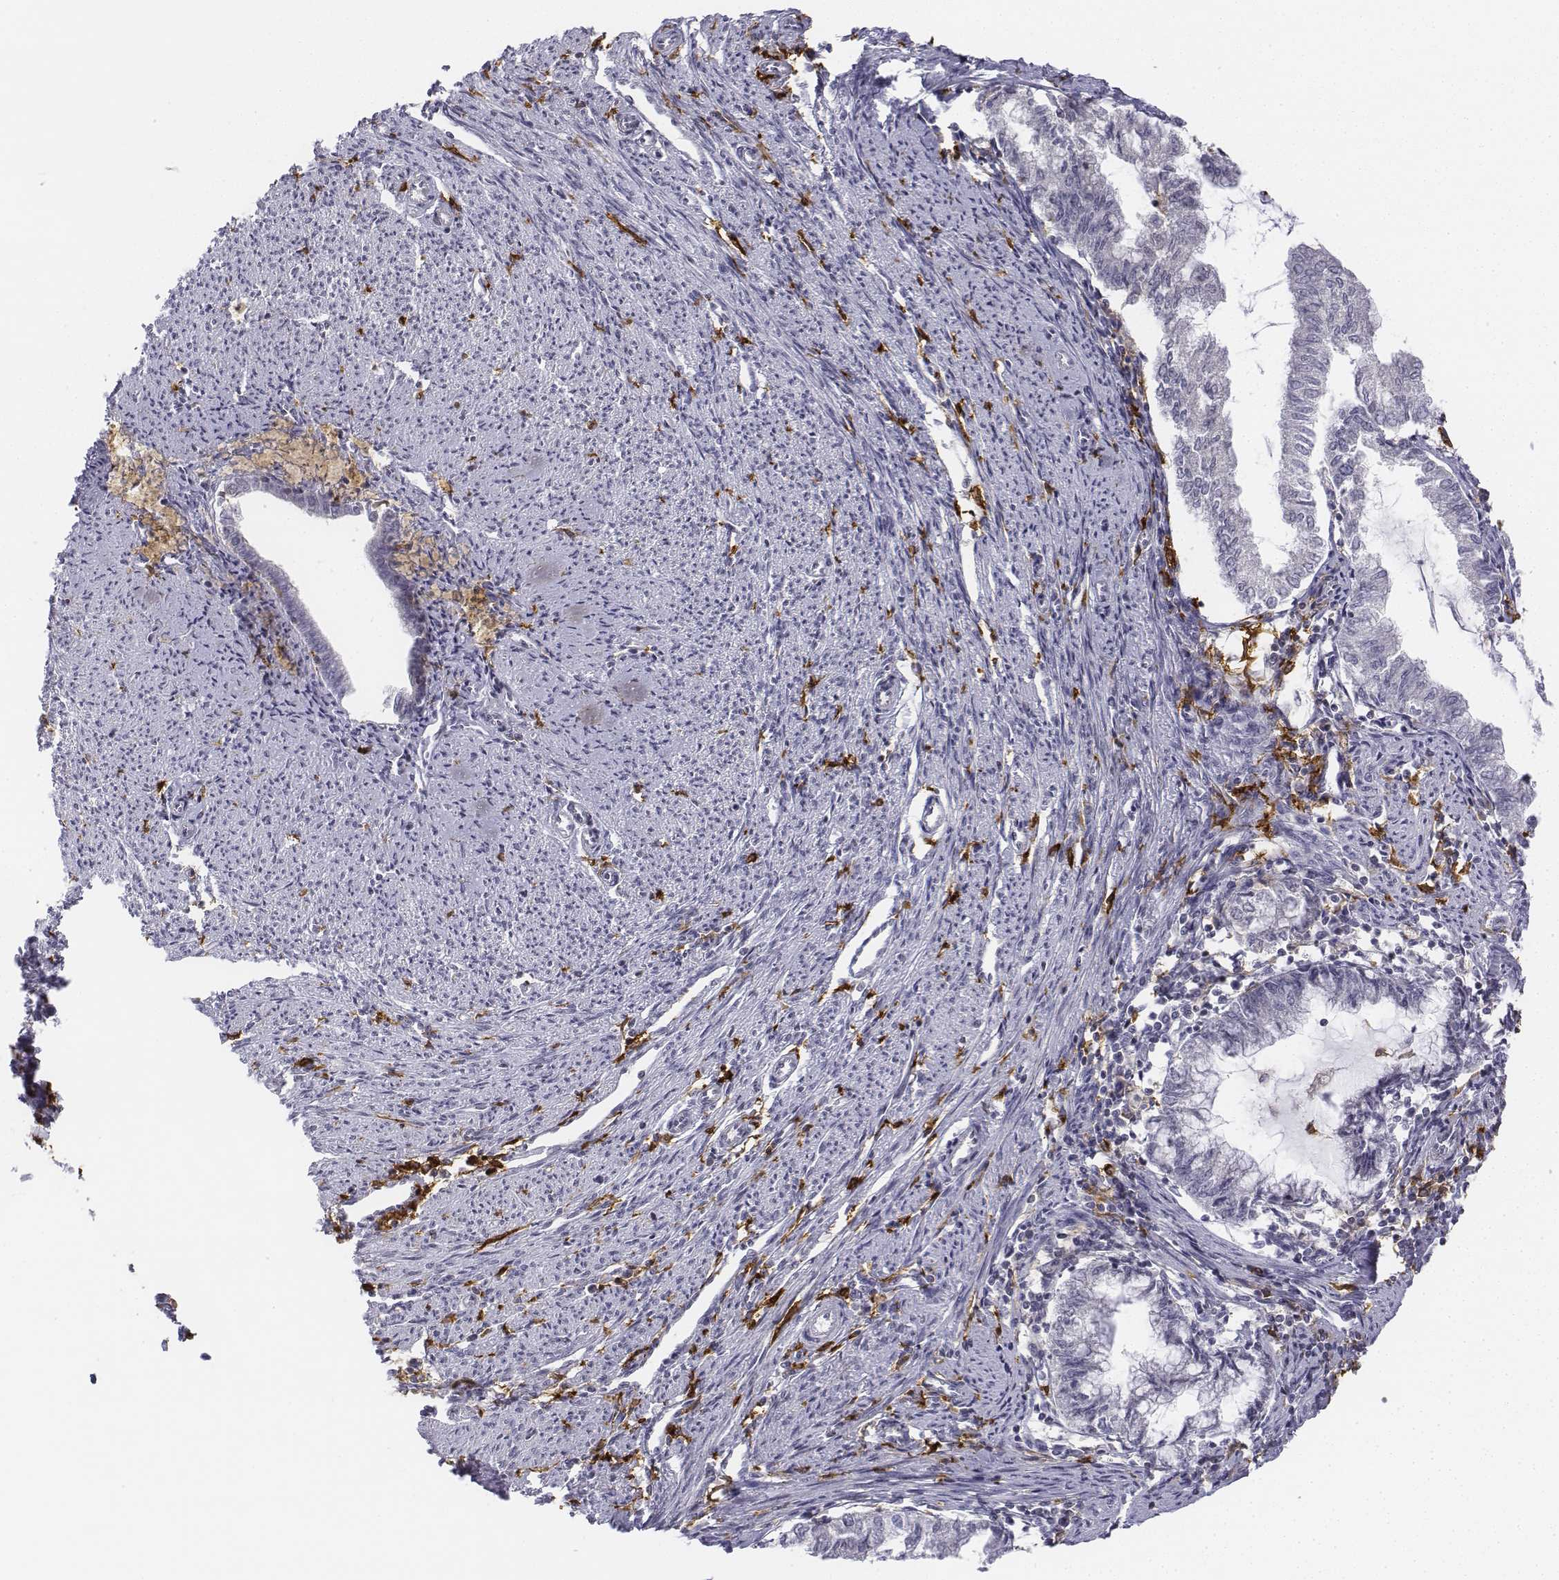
{"staining": {"intensity": "negative", "quantity": "none", "location": "none"}, "tissue": "endometrial cancer", "cell_type": "Tumor cells", "image_type": "cancer", "snomed": [{"axis": "morphology", "description": "Adenocarcinoma, NOS"}, {"axis": "topography", "description": "Endometrium"}], "caption": "Immunohistochemistry image of adenocarcinoma (endometrial) stained for a protein (brown), which exhibits no expression in tumor cells.", "gene": "CD14", "patient": {"sex": "female", "age": 79}}